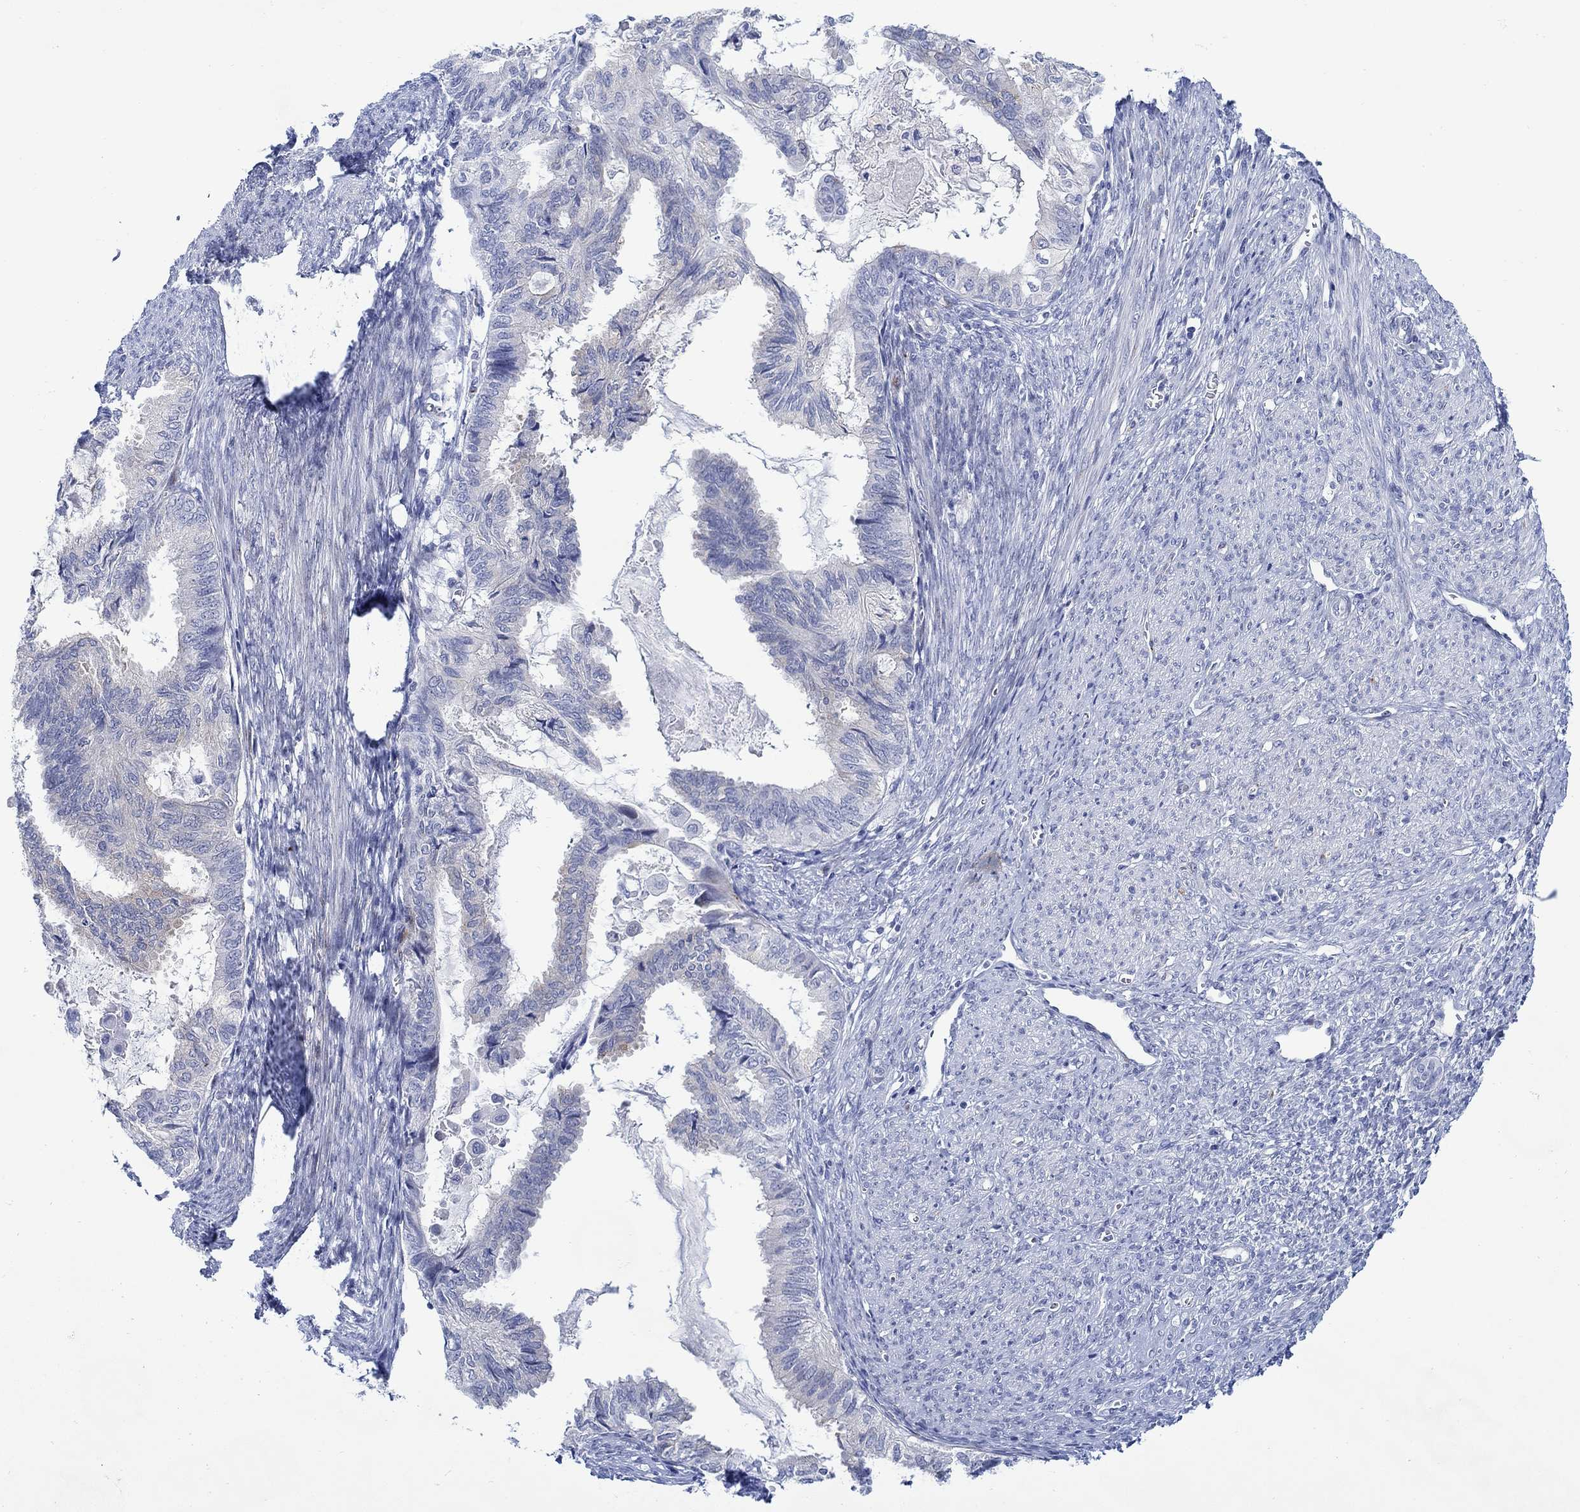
{"staining": {"intensity": "negative", "quantity": "none", "location": "none"}, "tissue": "endometrial cancer", "cell_type": "Tumor cells", "image_type": "cancer", "snomed": [{"axis": "morphology", "description": "Adenocarcinoma, NOS"}, {"axis": "topography", "description": "Endometrium"}], "caption": "This is a image of IHC staining of endometrial cancer, which shows no staining in tumor cells.", "gene": "KSR2", "patient": {"sex": "female", "age": 86}}